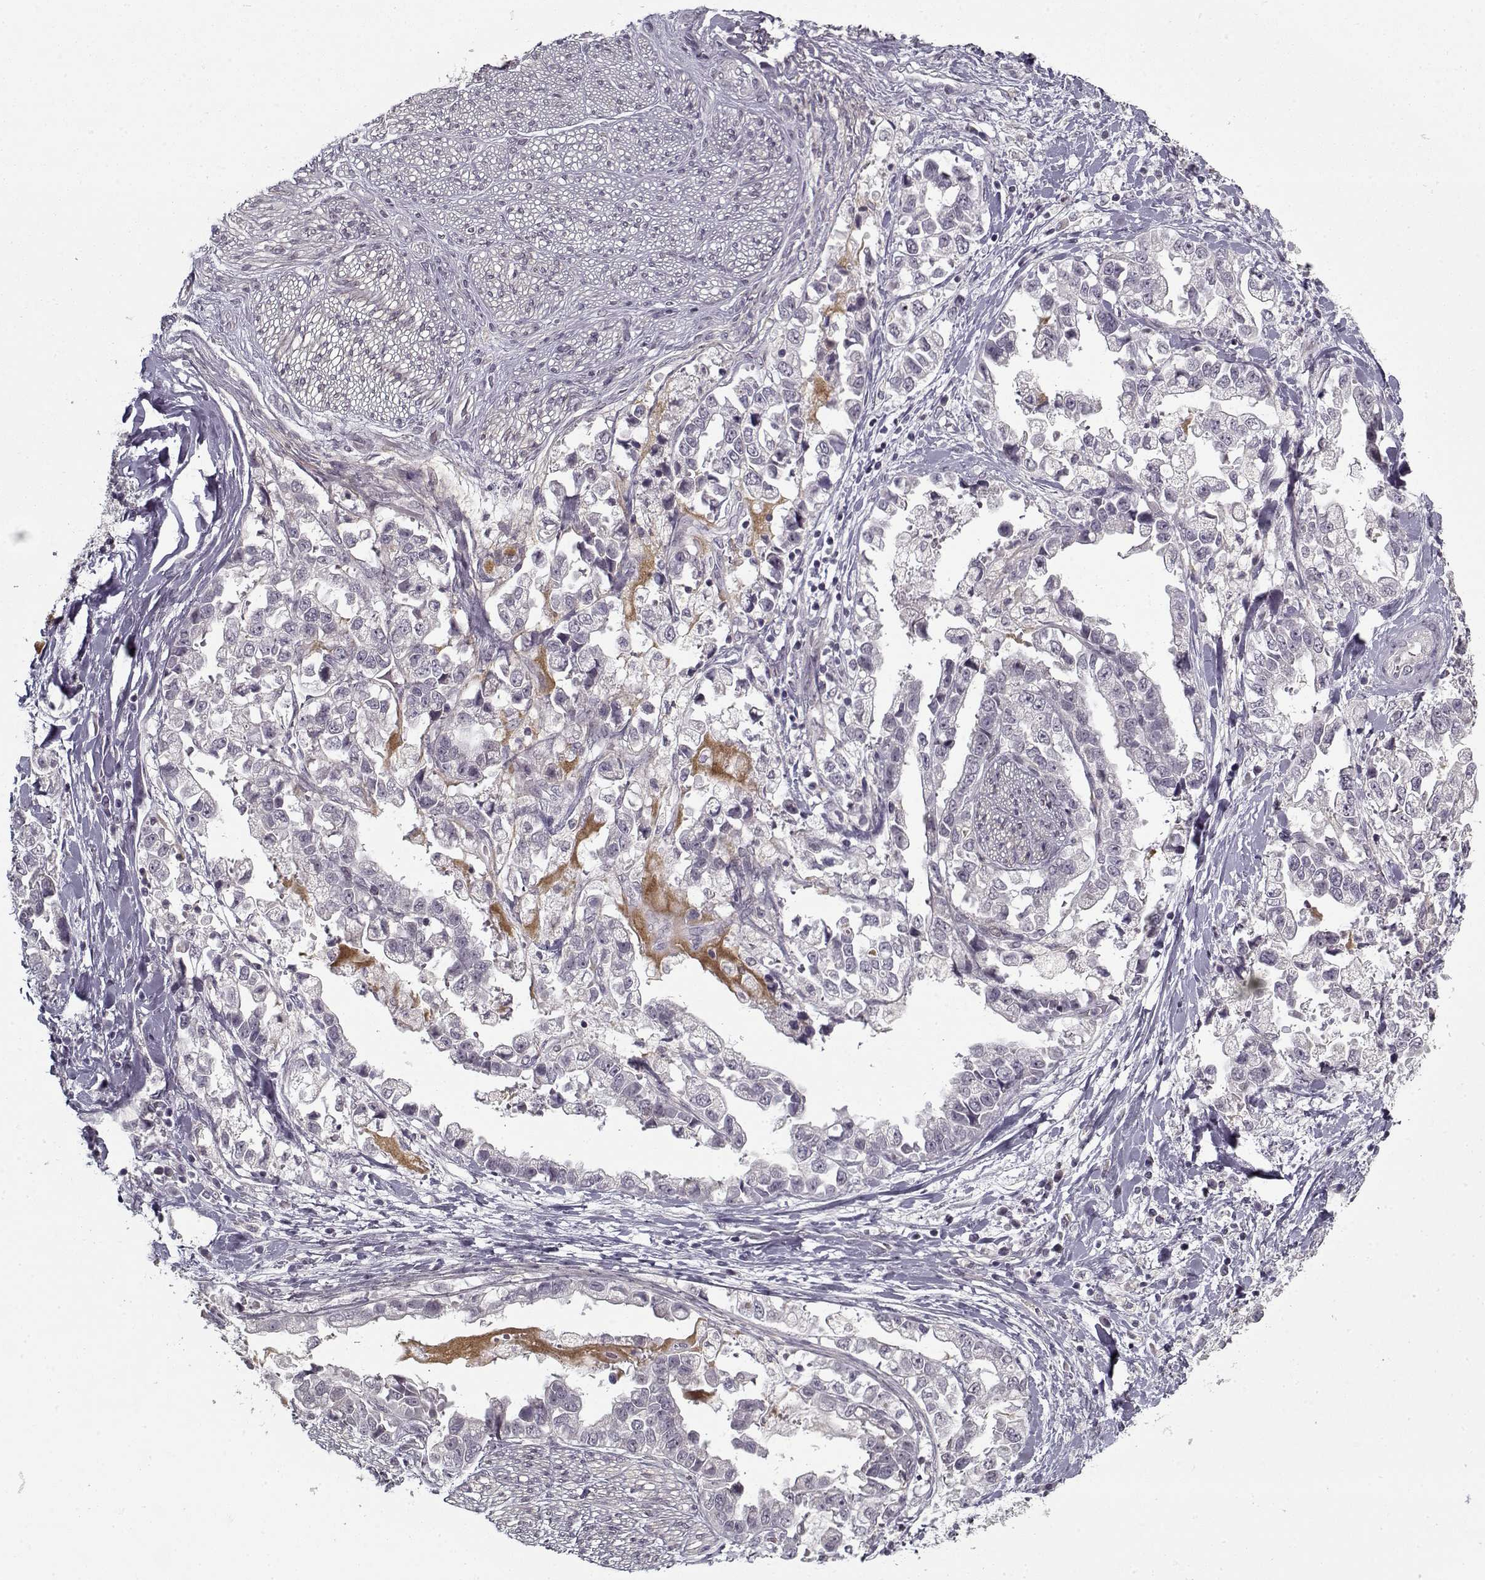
{"staining": {"intensity": "negative", "quantity": "none", "location": "none"}, "tissue": "stomach cancer", "cell_type": "Tumor cells", "image_type": "cancer", "snomed": [{"axis": "morphology", "description": "Adenocarcinoma, NOS"}, {"axis": "topography", "description": "Stomach"}], "caption": "The IHC photomicrograph has no significant positivity in tumor cells of adenocarcinoma (stomach) tissue.", "gene": "LAMA2", "patient": {"sex": "male", "age": 59}}